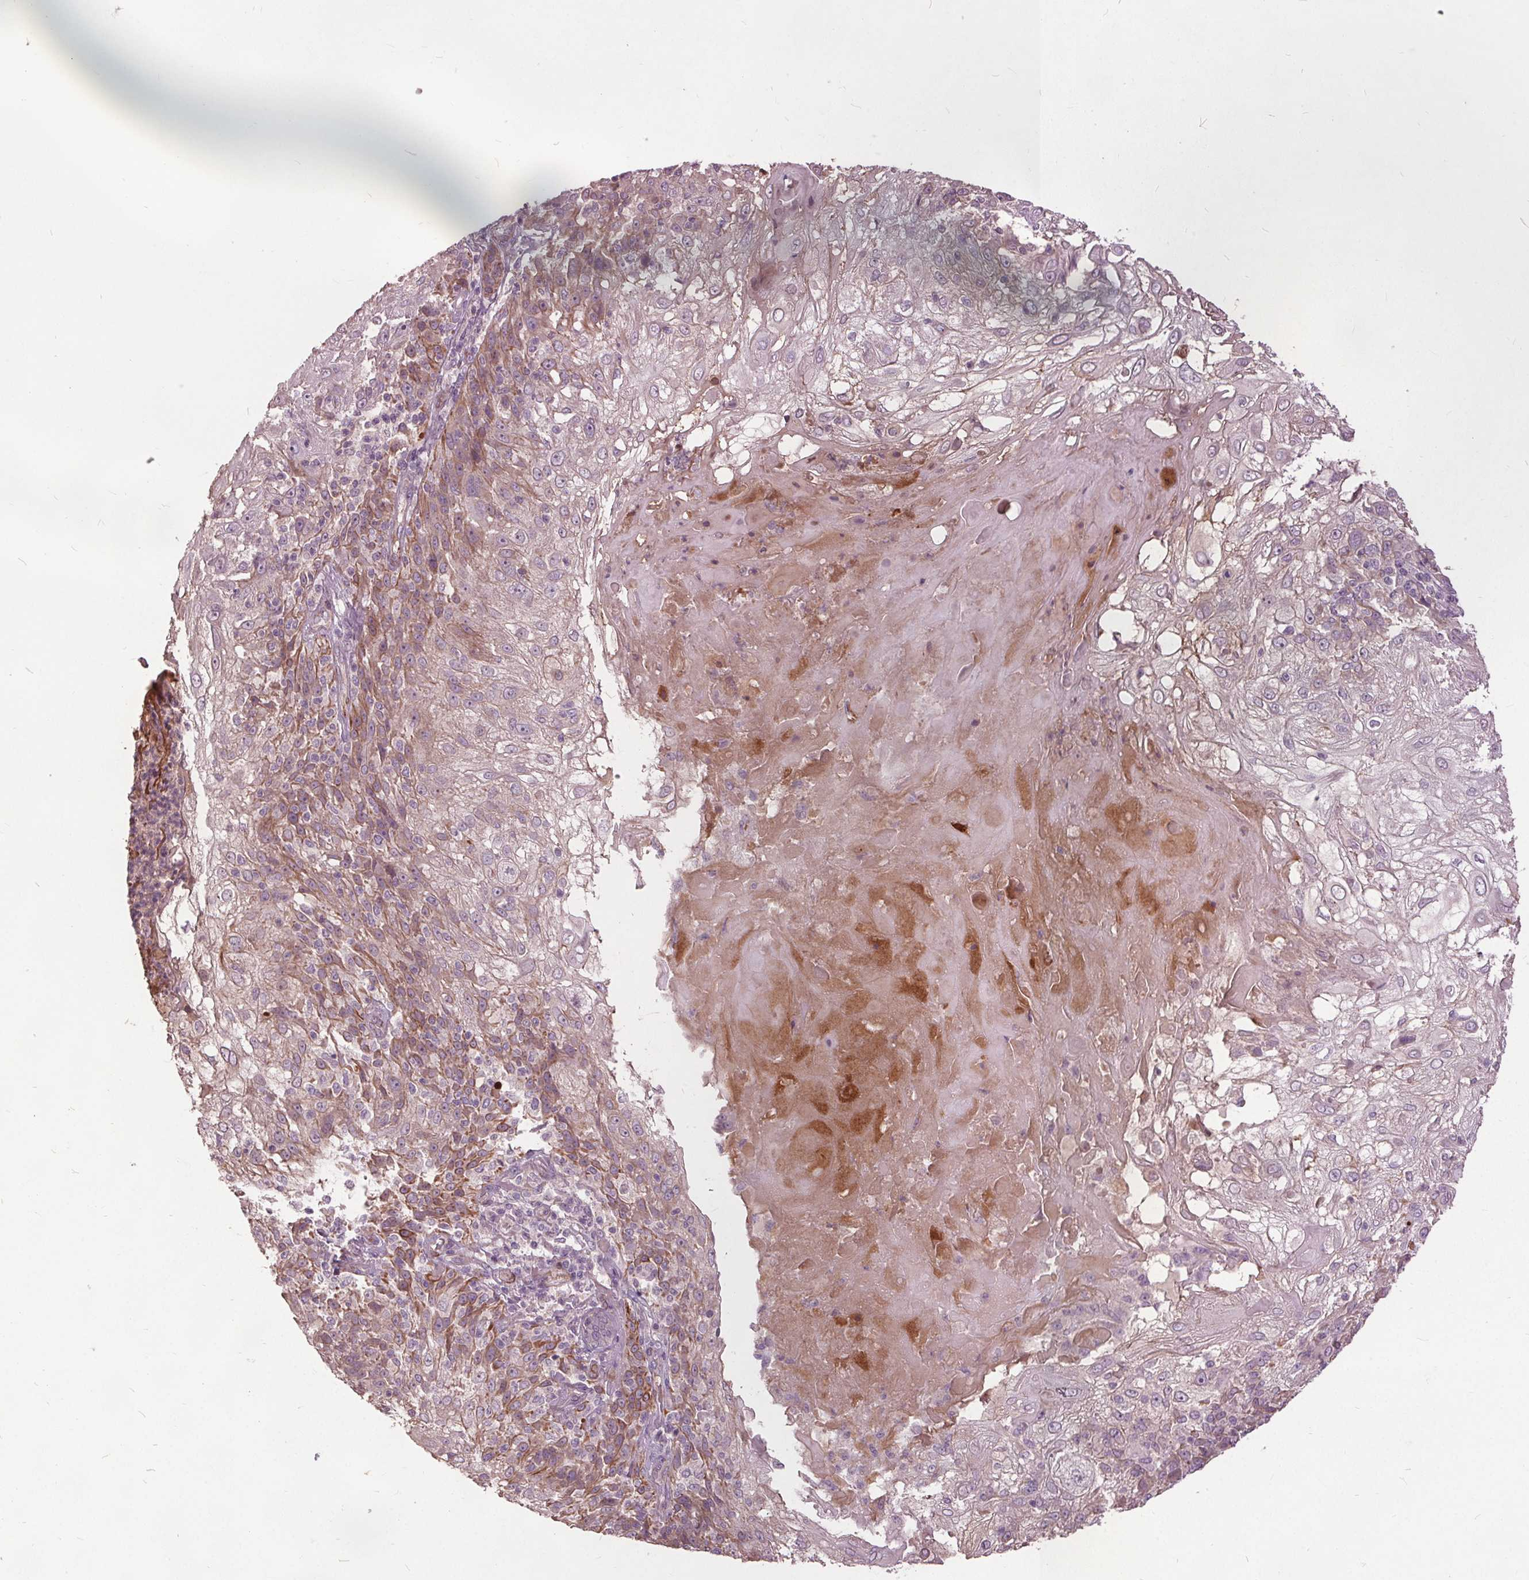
{"staining": {"intensity": "negative", "quantity": "none", "location": "none"}, "tissue": "skin cancer", "cell_type": "Tumor cells", "image_type": "cancer", "snomed": [{"axis": "morphology", "description": "Normal tissue, NOS"}, {"axis": "morphology", "description": "Squamous cell carcinoma, NOS"}, {"axis": "topography", "description": "Skin"}], "caption": "Tumor cells are negative for protein expression in human skin cancer. (Brightfield microscopy of DAB (3,3'-diaminobenzidine) immunohistochemistry at high magnification).", "gene": "PDGFD", "patient": {"sex": "female", "age": 83}}